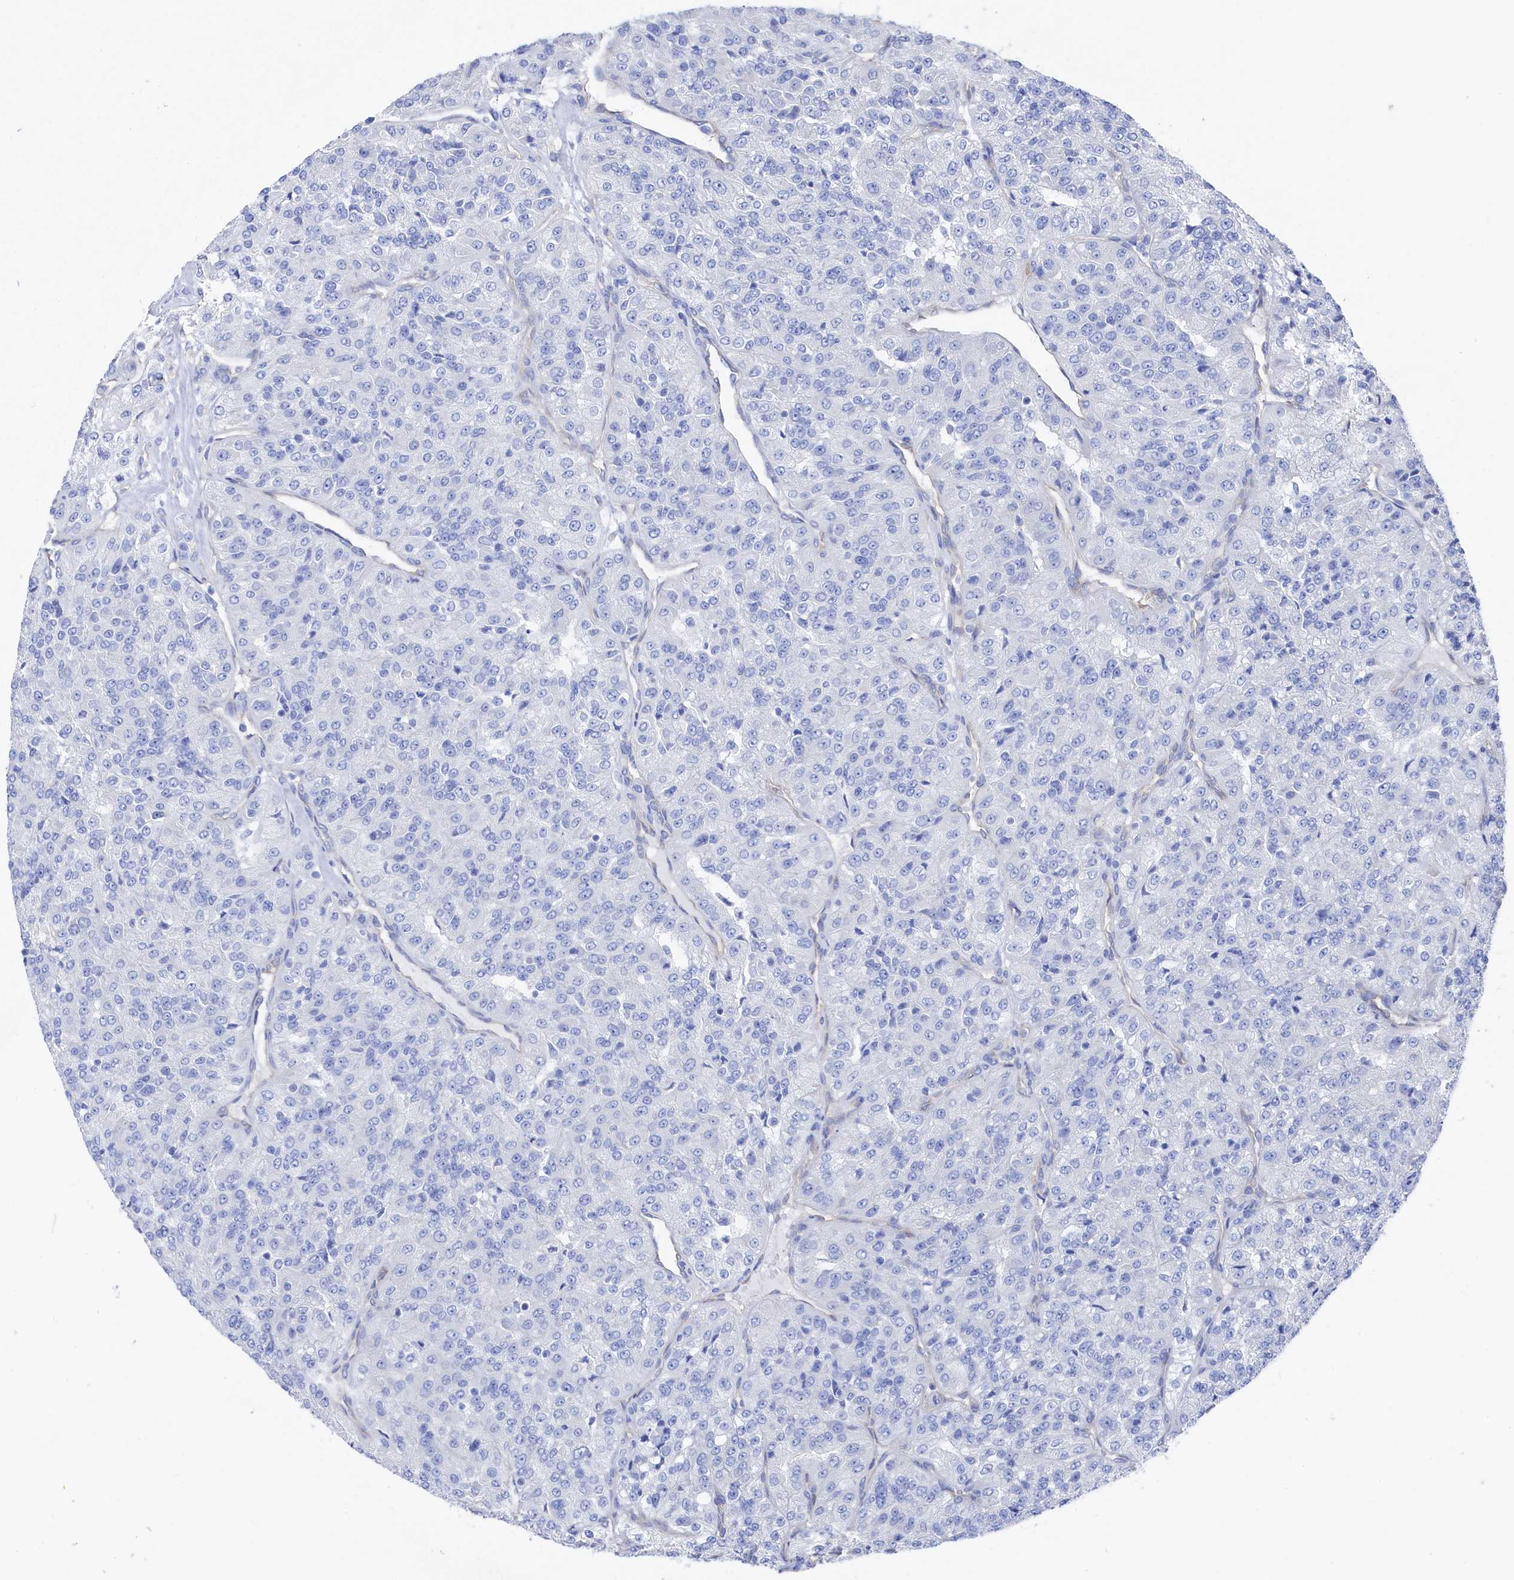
{"staining": {"intensity": "negative", "quantity": "none", "location": "none"}, "tissue": "renal cancer", "cell_type": "Tumor cells", "image_type": "cancer", "snomed": [{"axis": "morphology", "description": "Adenocarcinoma, NOS"}, {"axis": "topography", "description": "Kidney"}], "caption": "Renal cancer (adenocarcinoma) was stained to show a protein in brown. There is no significant positivity in tumor cells. (Stains: DAB (3,3'-diaminobenzidine) immunohistochemistry with hematoxylin counter stain, Microscopy: brightfield microscopy at high magnification).", "gene": "TMOD2", "patient": {"sex": "female", "age": 63}}